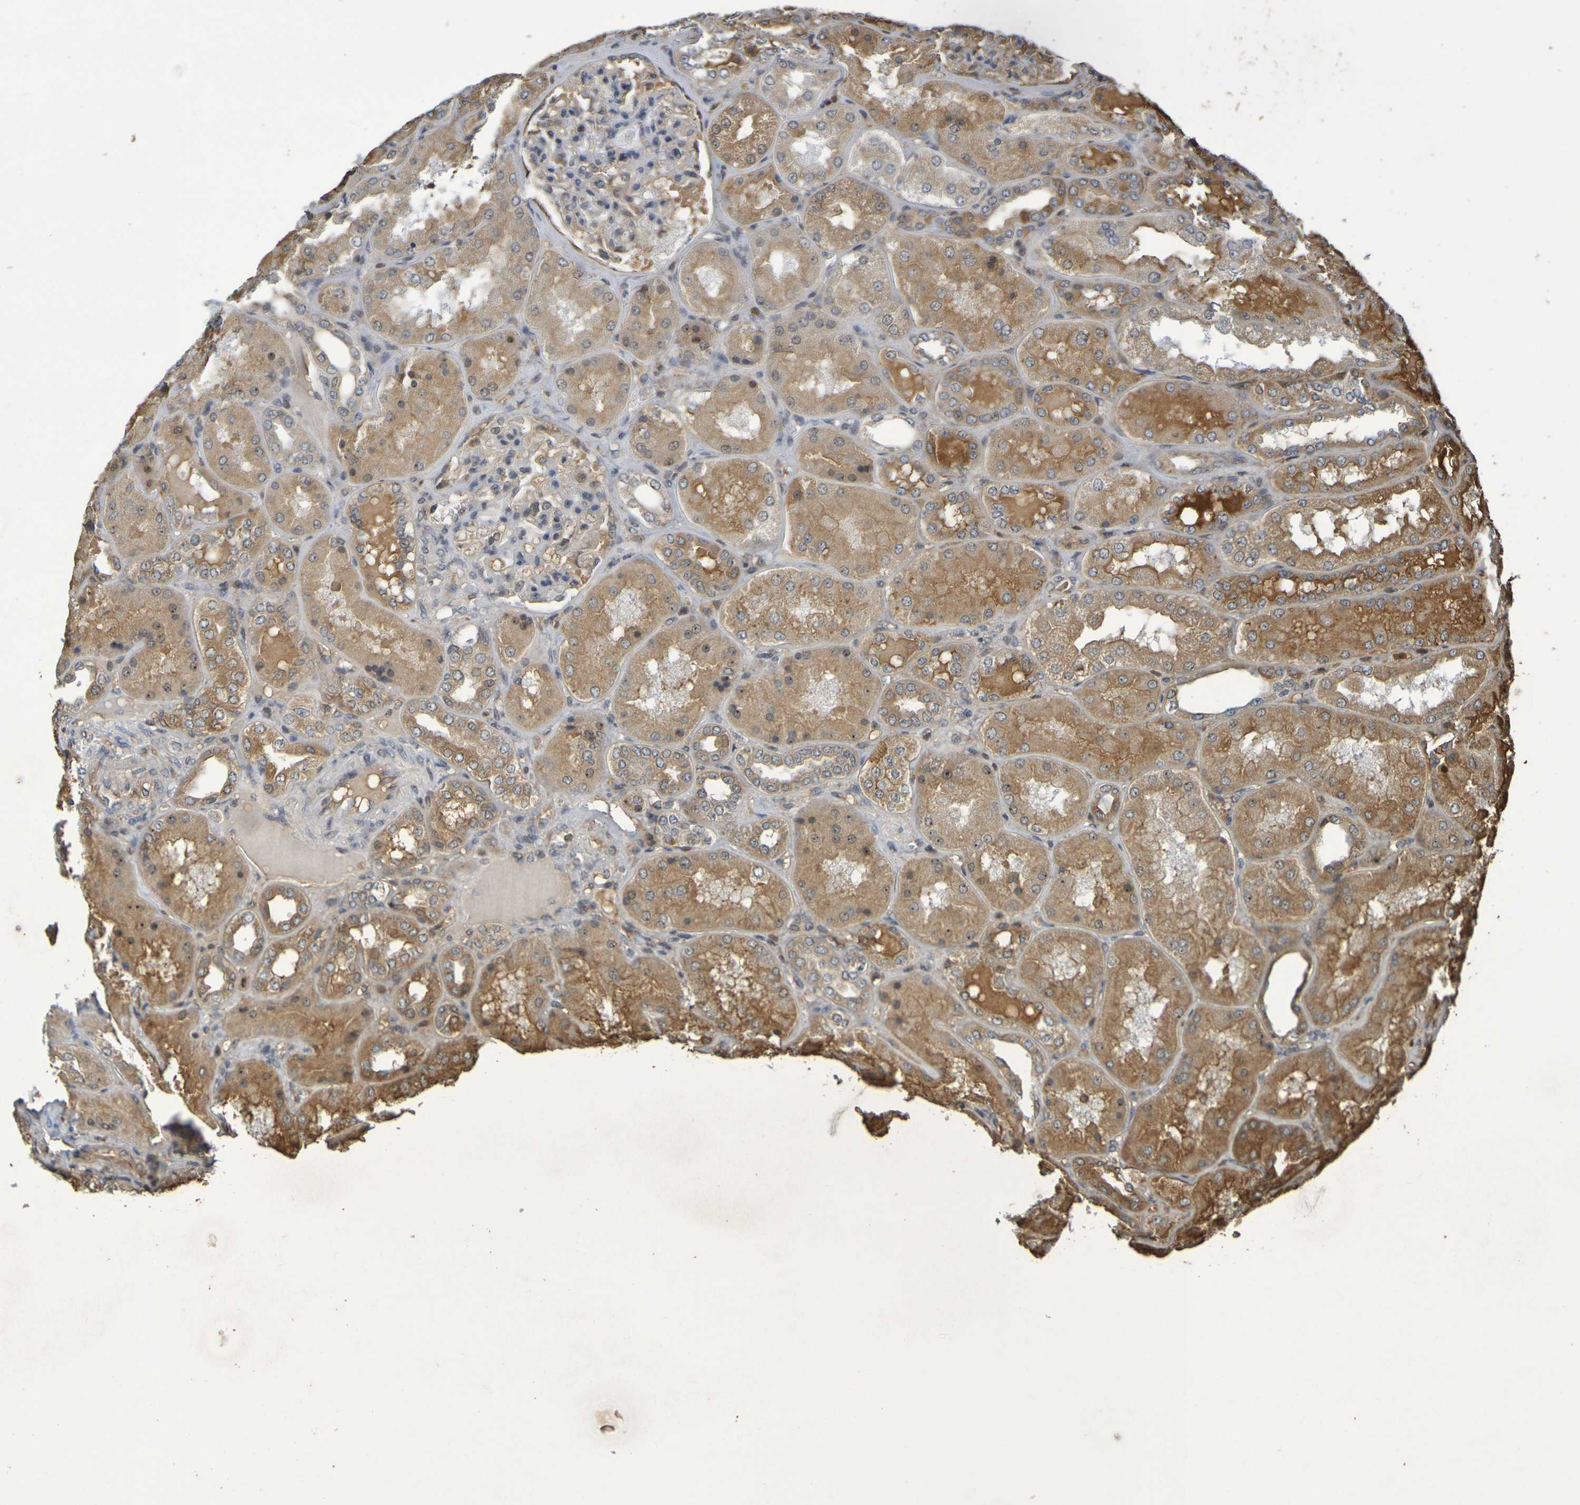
{"staining": {"intensity": "moderate", "quantity": "25%-75%", "location": "cytoplasmic/membranous,nuclear"}, "tissue": "kidney", "cell_type": "Cells in glomeruli", "image_type": "normal", "snomed": [{"axis": "morphology", "description": "Normal tissue, NOS"}, {"axis": "topography", "description": "Kidney"}], "caption": "Immunohistochemistry (IHC) photomicrograph of benign human kidney stained for a protein (brown), which reveals medium levels of moderate cytoplasmic/membranous,nuclear positivity in about 25%-75% of cells in glomeruli.", "gene": "TERF2", "patient": {"sex": "female", "age": 56}}